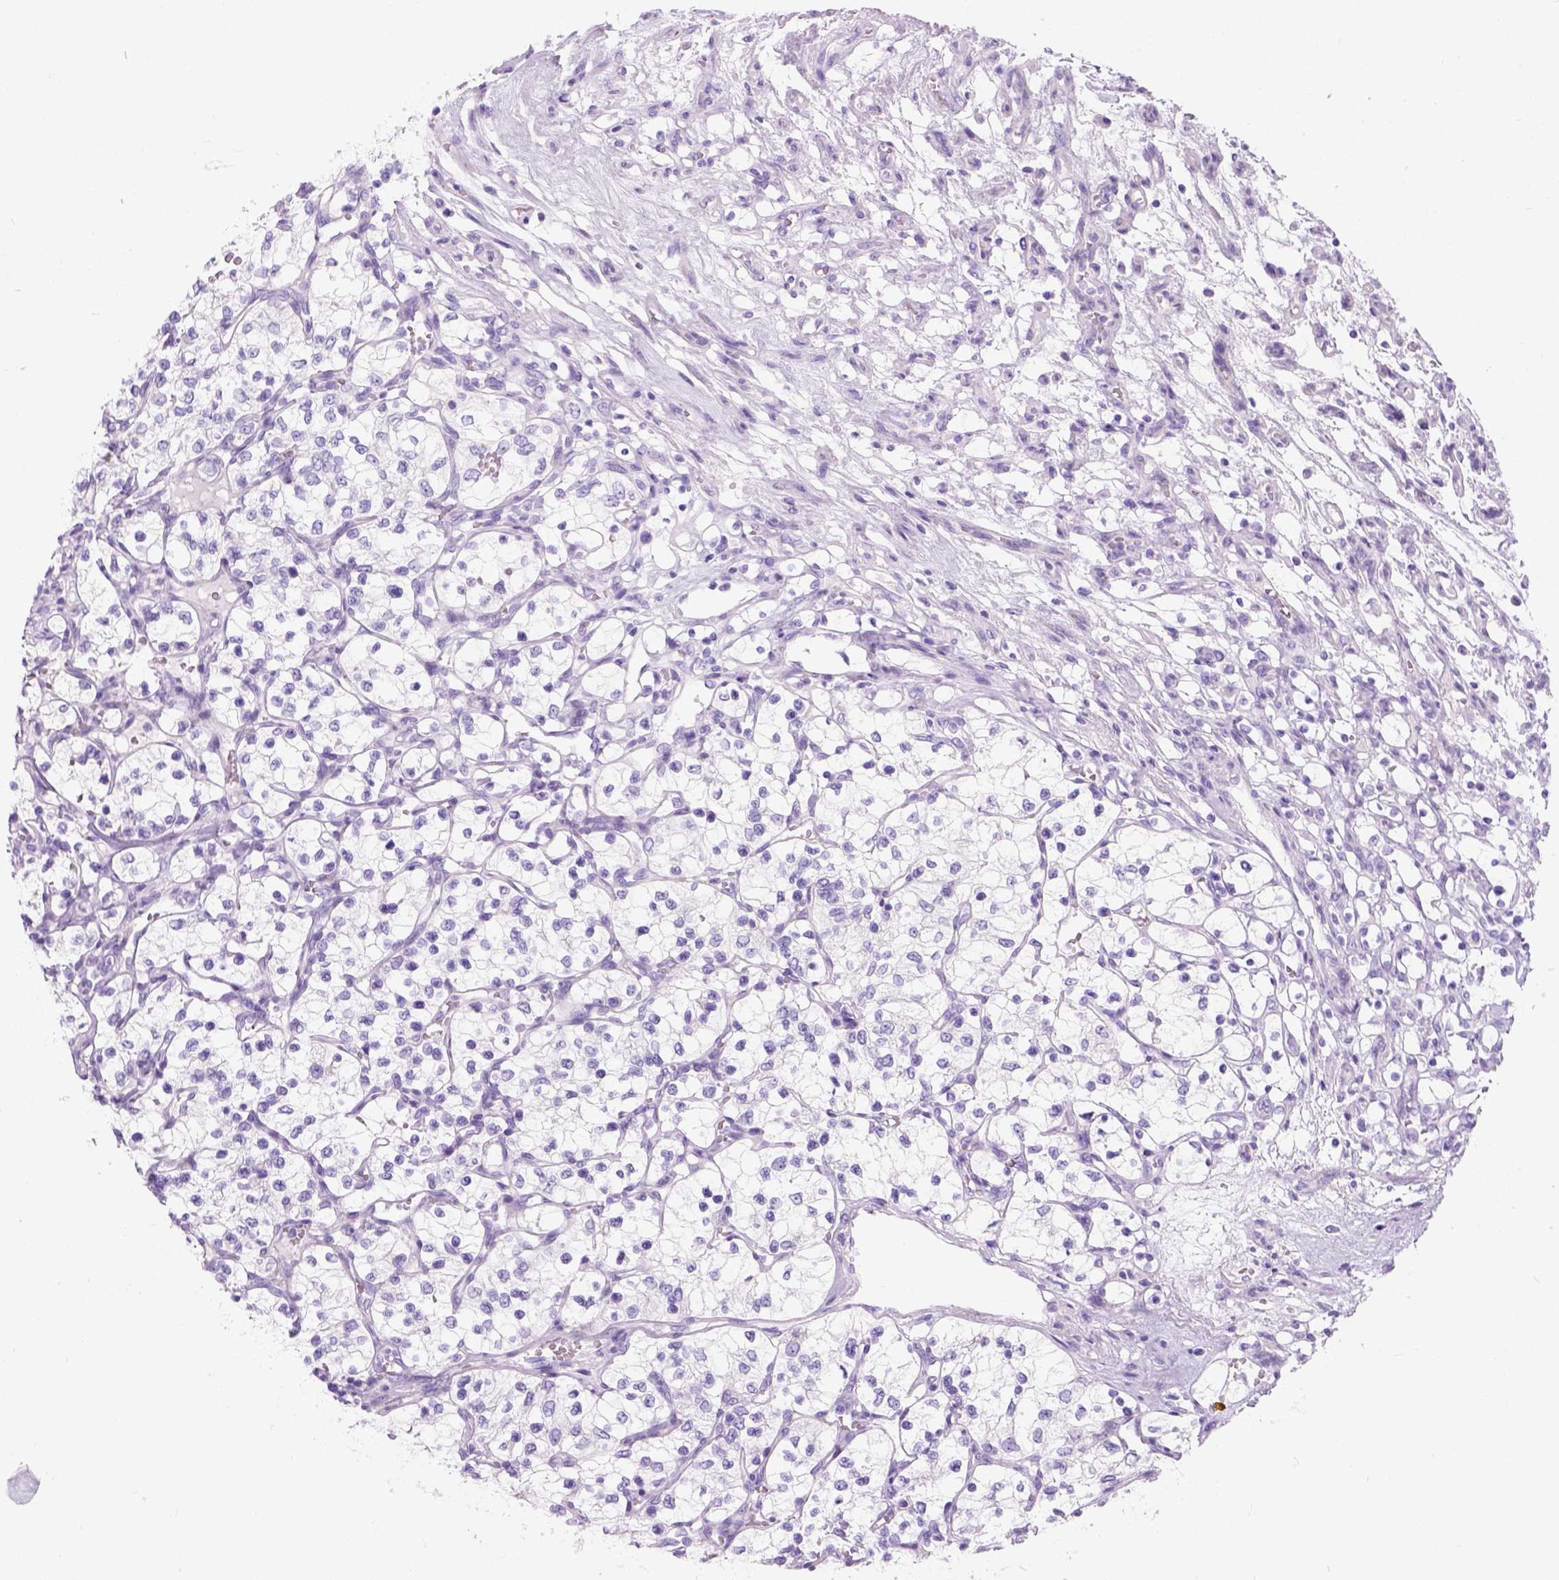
{"staining": {"intensity": "negative", "quantity": "none", "location": "none"}, "tissue": "renal cancer", "cell_type": "Tumor cells", "image_type": "cancer", "snomed": [{"axis": "morphology", "description": "Adenocarcinoma, NOS"}, {"axis": "topography", "description": "Kidney"}], "caption": "Tumor cells show no significant protein staining in renal cancer (adenocarcinoma). Nuclei are stained in blue.", "gene": "C7orf57", "patient": {"sex": "female", "age": 69}}